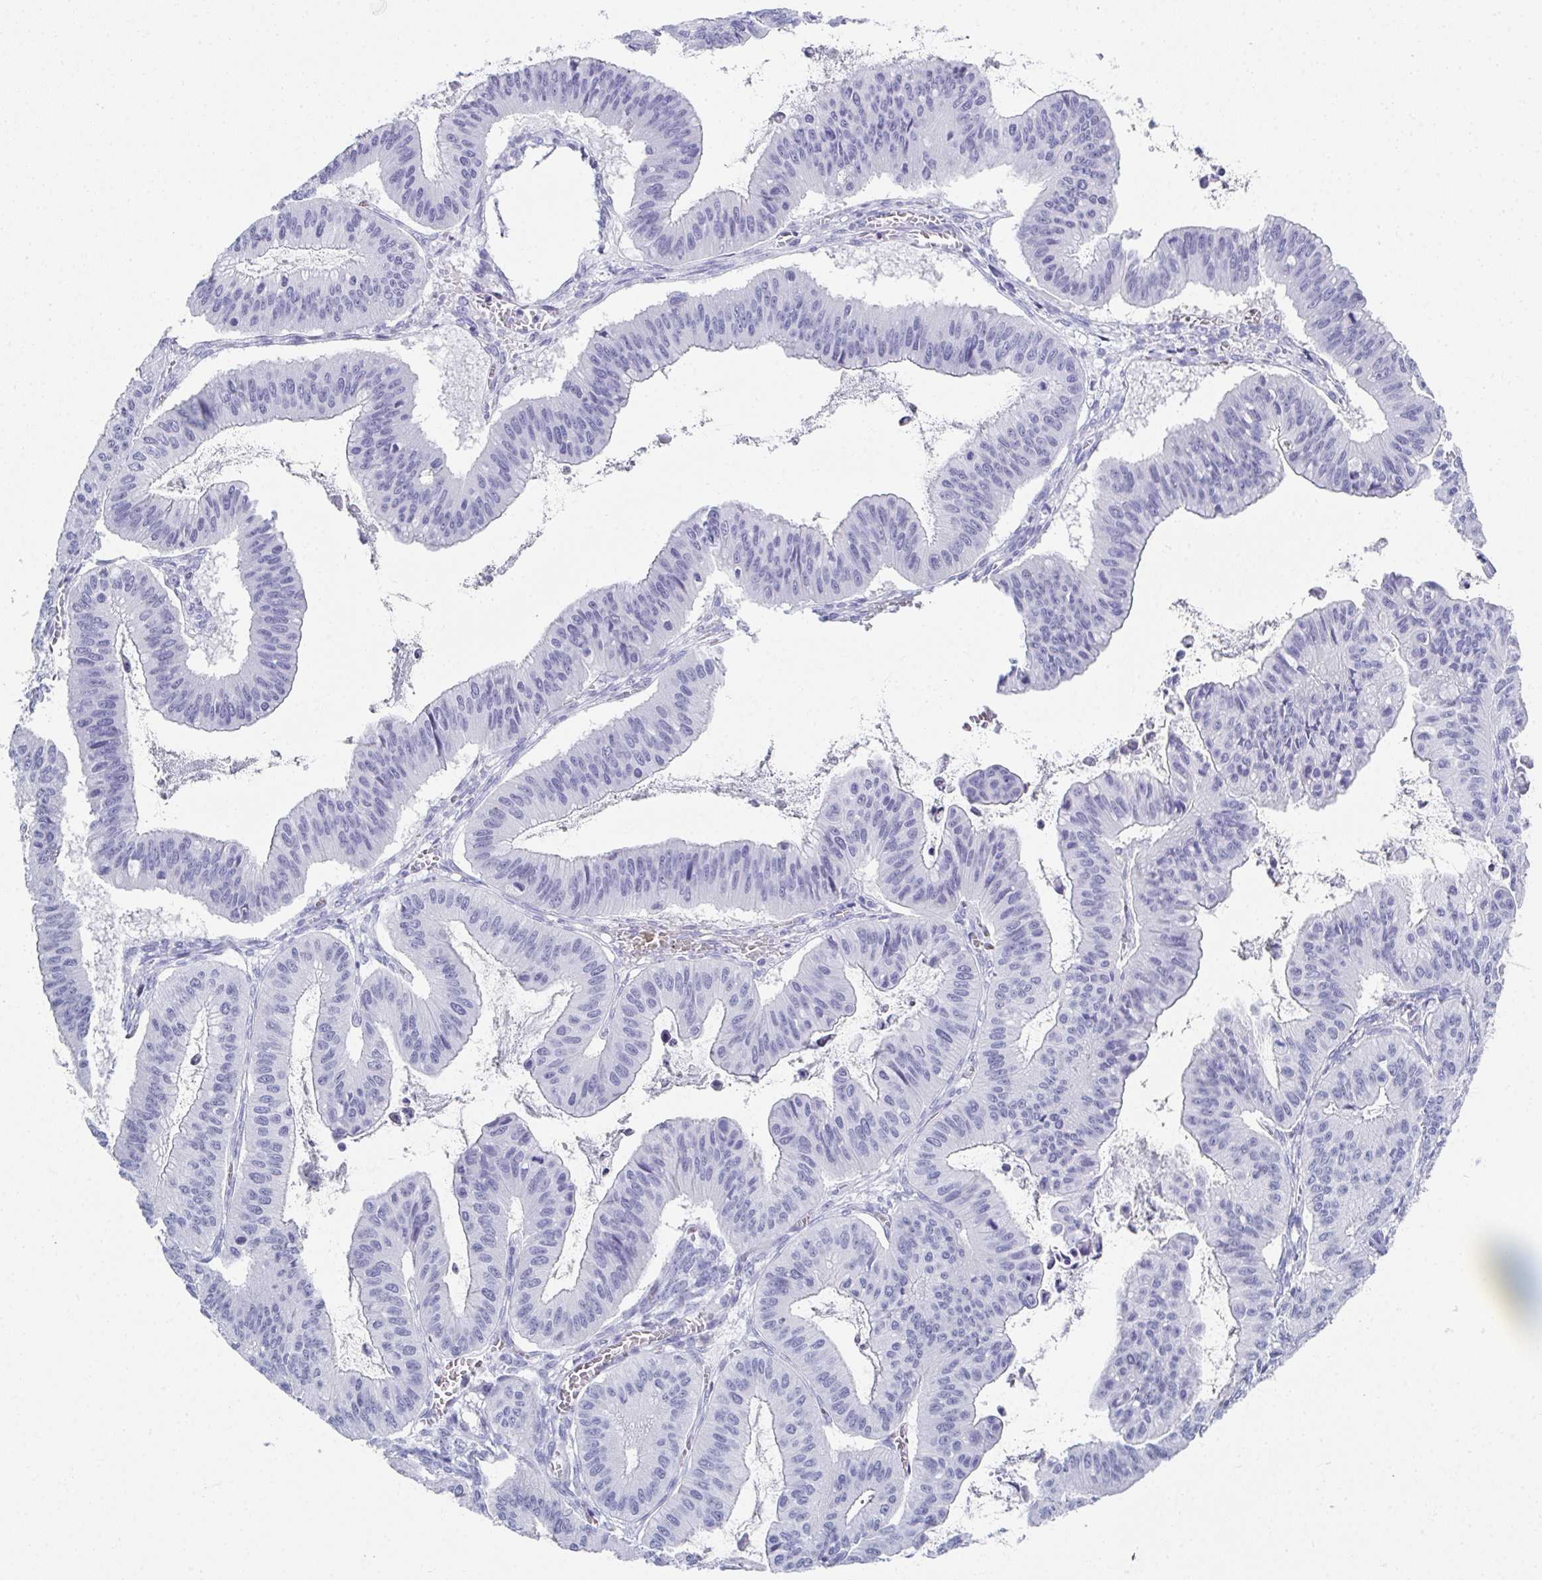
{"staining": {"intensity": "negative", "quantity": "none", "location": "none"}, "tissue": "ovarian cancer", "cell_type": "Tumor cells", "image_type": "cancer", "snomed": [{"axis": "morphology", "description": "Cystadenocarcinoma, mucinous, NOS"}, {"axis": "topography", "description": "Ovary"}], "caption": "Tumor cells are negative for protein expression in human ovarian cancer.", "gene": "SYCP1", "patient": {"sex": "female", "age": 72}}